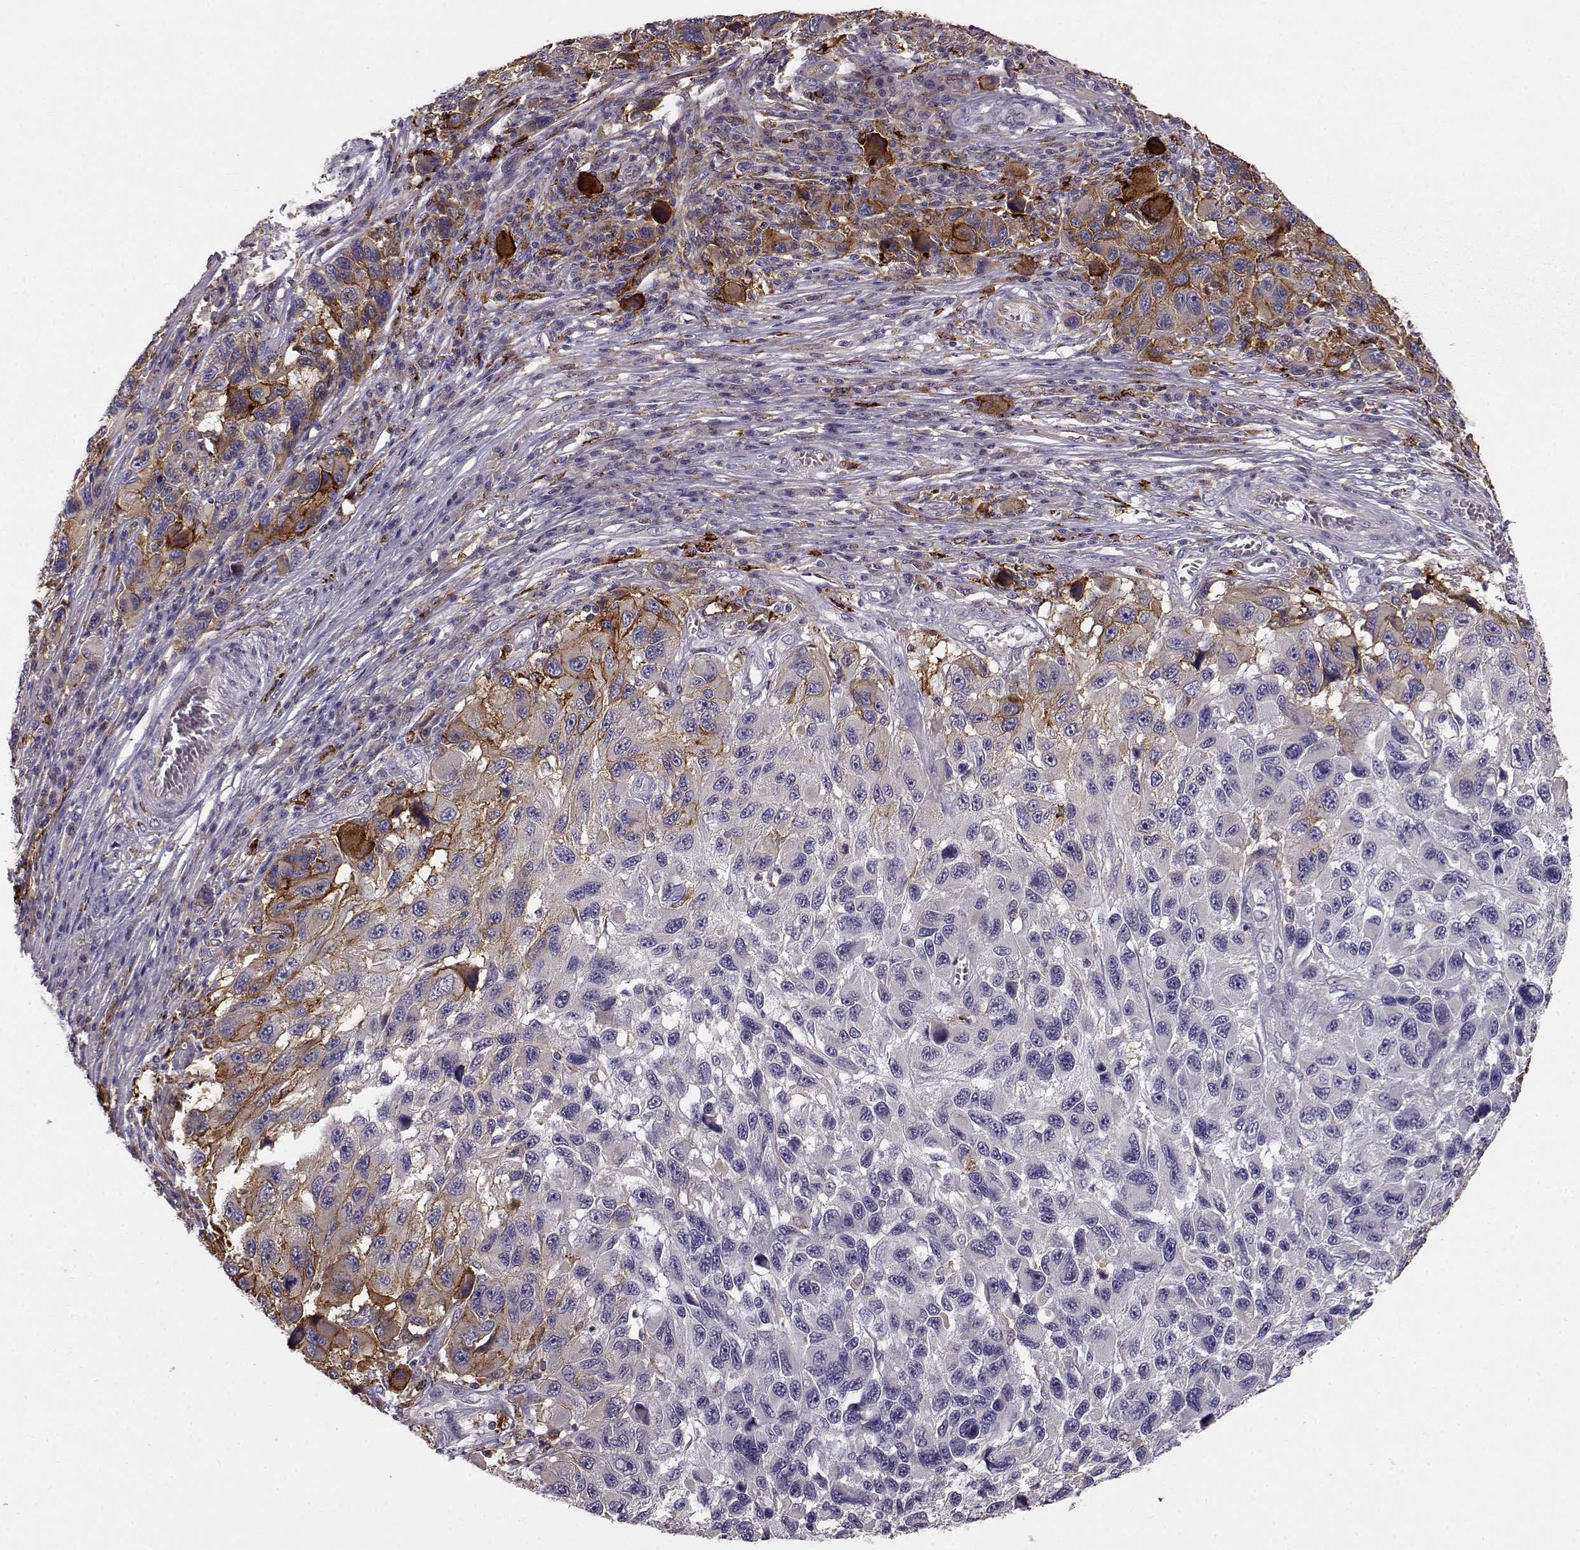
{"staining": {"intensity": "moderate", "quantity": "<25%", "location": "cytoplasmic/membranous"}, "tissue": "melanoma", "cell_type": "Tumor cells", "image_type": "cancer", "snomed": [{"axis": "morphology", "description": "Malignant melanoma, NOS"}, {"axis": "topography", "description": "Skin"}], "caption": "Immunohistochemistry (DAB (3,3'-diaminobenzidine)) staining of human melanoma demonstrates moderate cytoplasmic/membranous protein staining in approximately <25% of tumor cells. The staining was performed using DAB to visualize the protein expression in brown, while the nuclei were stained in blue with hematoxylin (Magnification: 20x).", "gene": "CCNF", "patient": {"sex": "male", "age": 53}}